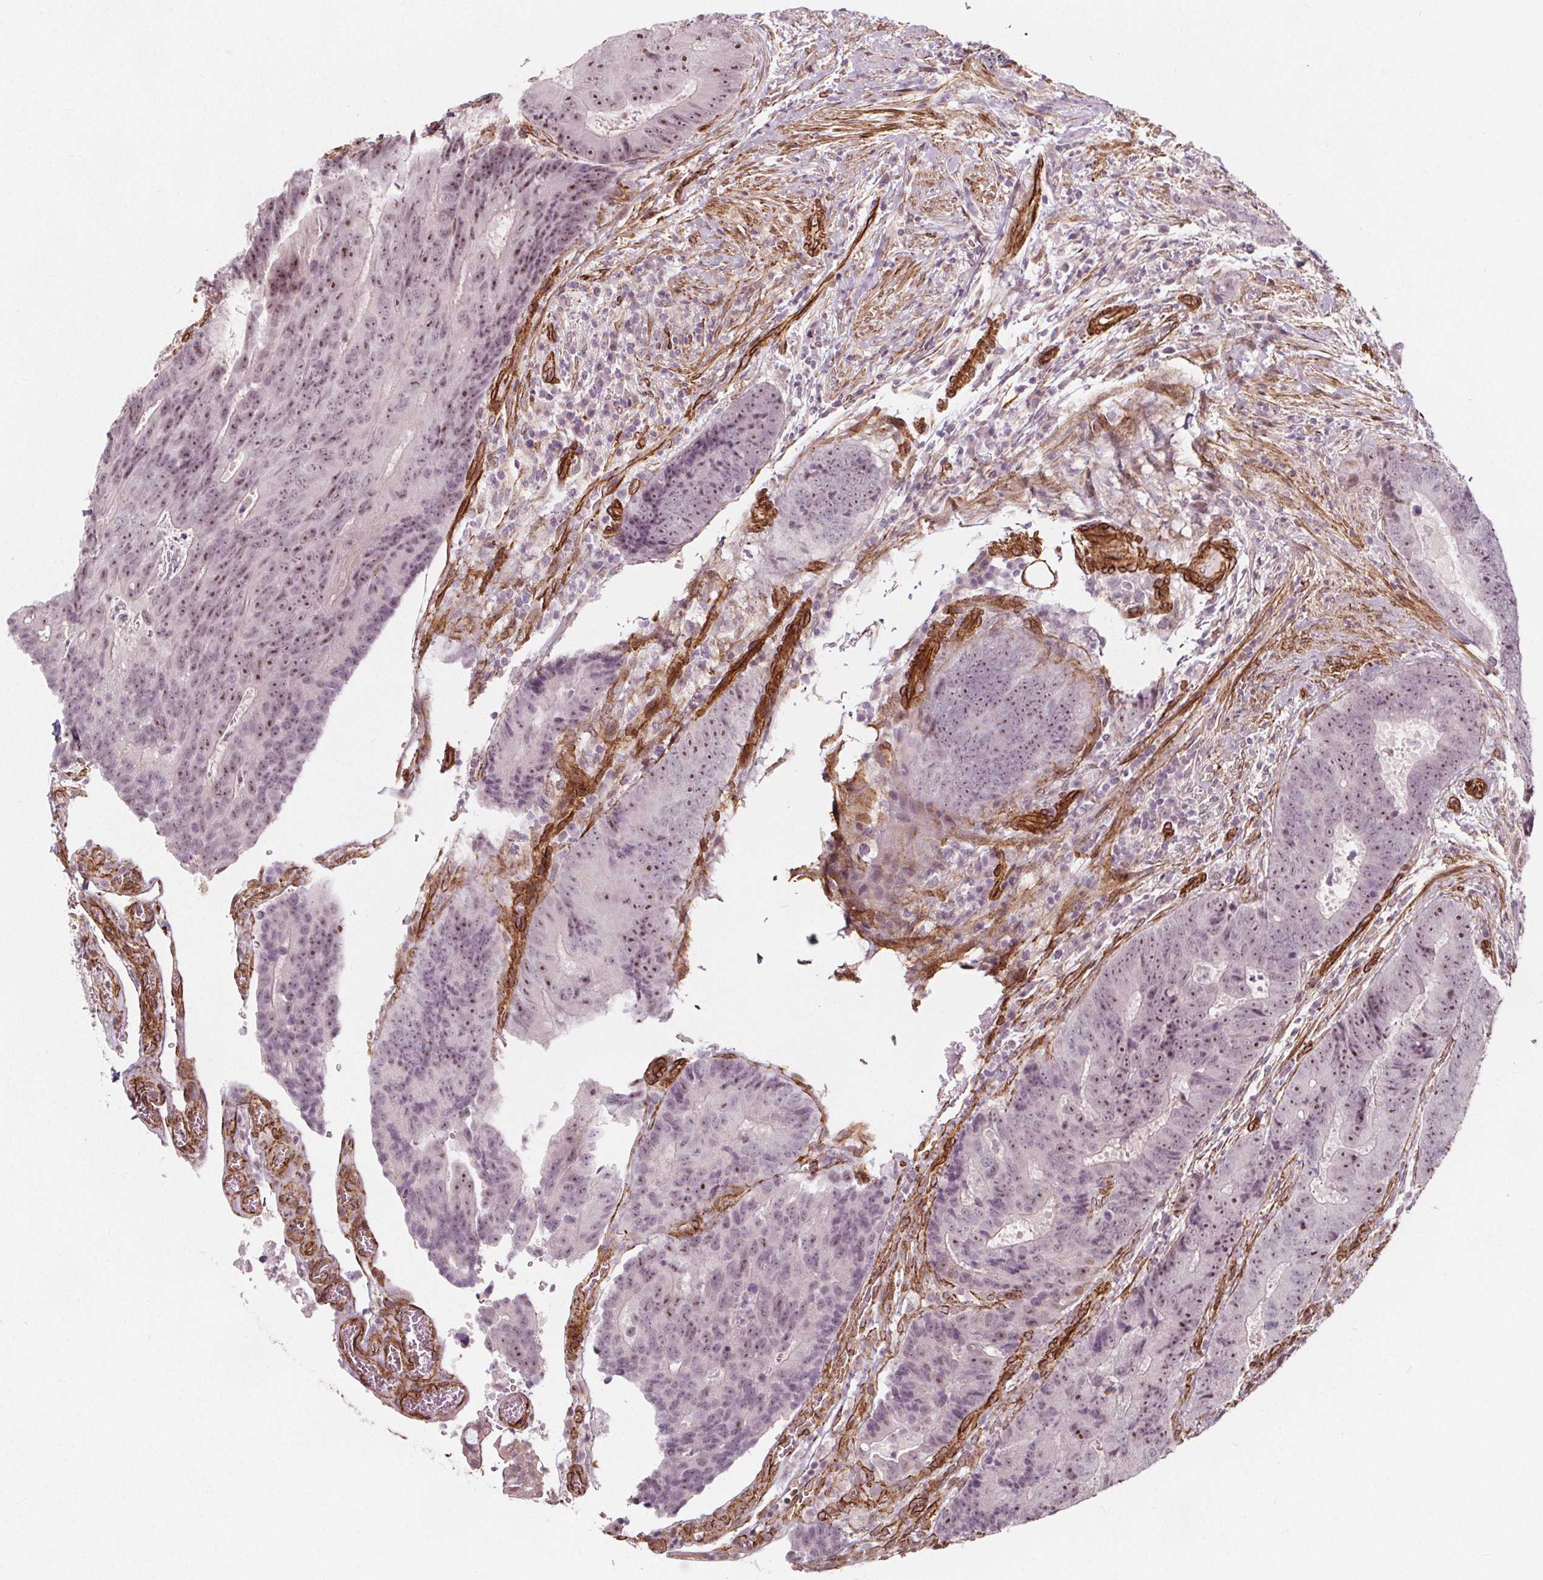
{"staining": {"intensity": "weak", "quantity": ">75%", "location": "nuclear"}, "tissue": "colorectal cancer", "cell_type": "Tumor cells", "image_type": "cancer", "snomed": [{"axis": "morphology", "description": "Adenocarcinoma, NOS"}, {"axis": "topography", "description": "Colon"}], "caption": "Colorectal adenocarcinoma stained for a protein shows weak nuclear positivity in tumor cells.", "gene": "HAS1", "patient": {"sex": "female", "age": 48}}